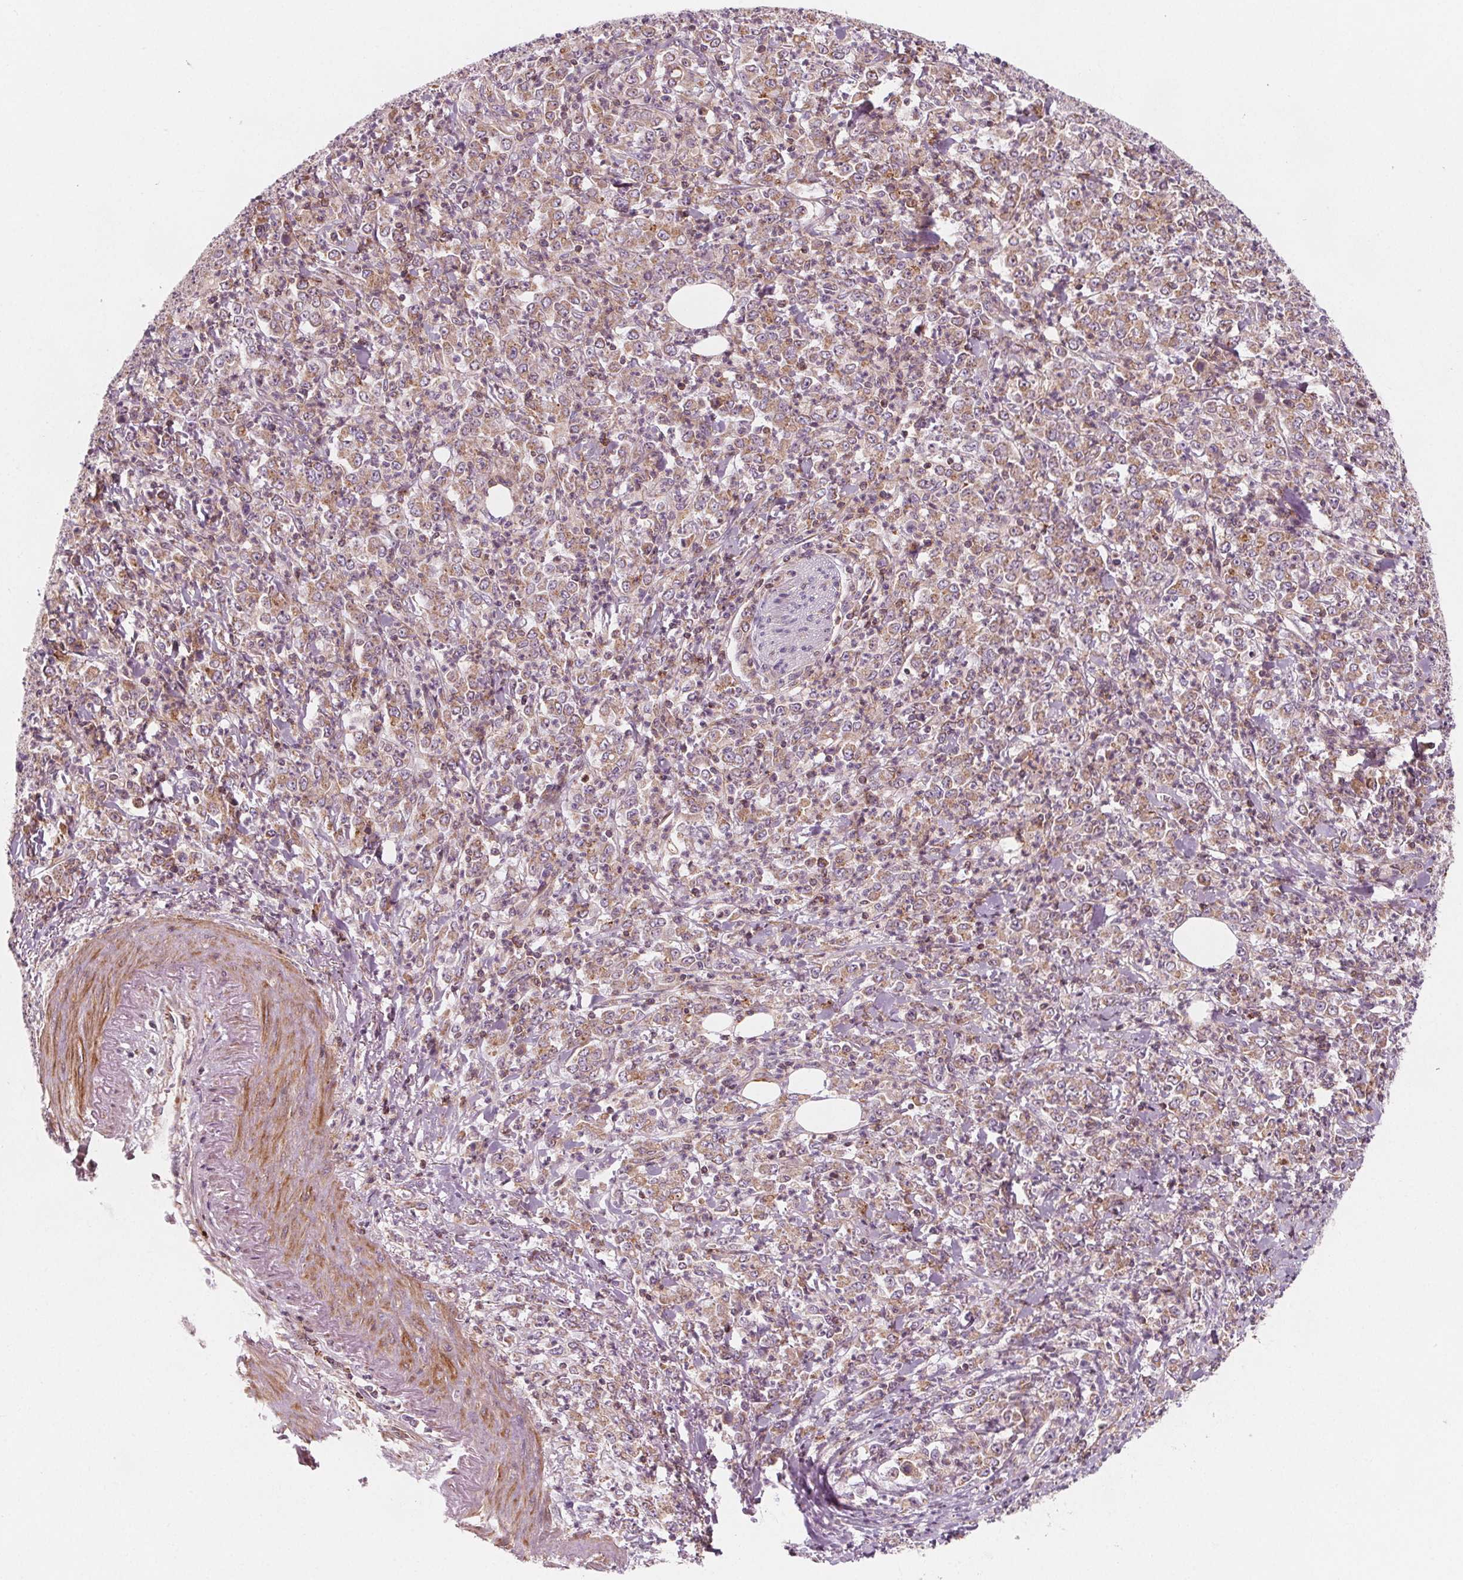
{"staining": {"intensity": "weak", "quantity": ">75%", "location": "cytoplasmic/membranous"}, "tissue": "stomach cancer", "cell_type": "Tumor cells", "image_type": "cancer", "snomed": [{"axis": "morphology", "description": "Adenocarcinoma, NOS"}, {"axis": "topography", "description": "Stomach, lower"}], "caption": "Human adenocarcinoma (stomach) stained with a protein marker shows weak staining in tumor cells.", "gene": "ADAM33", "patient": {"sex": "female", "age": 71}}